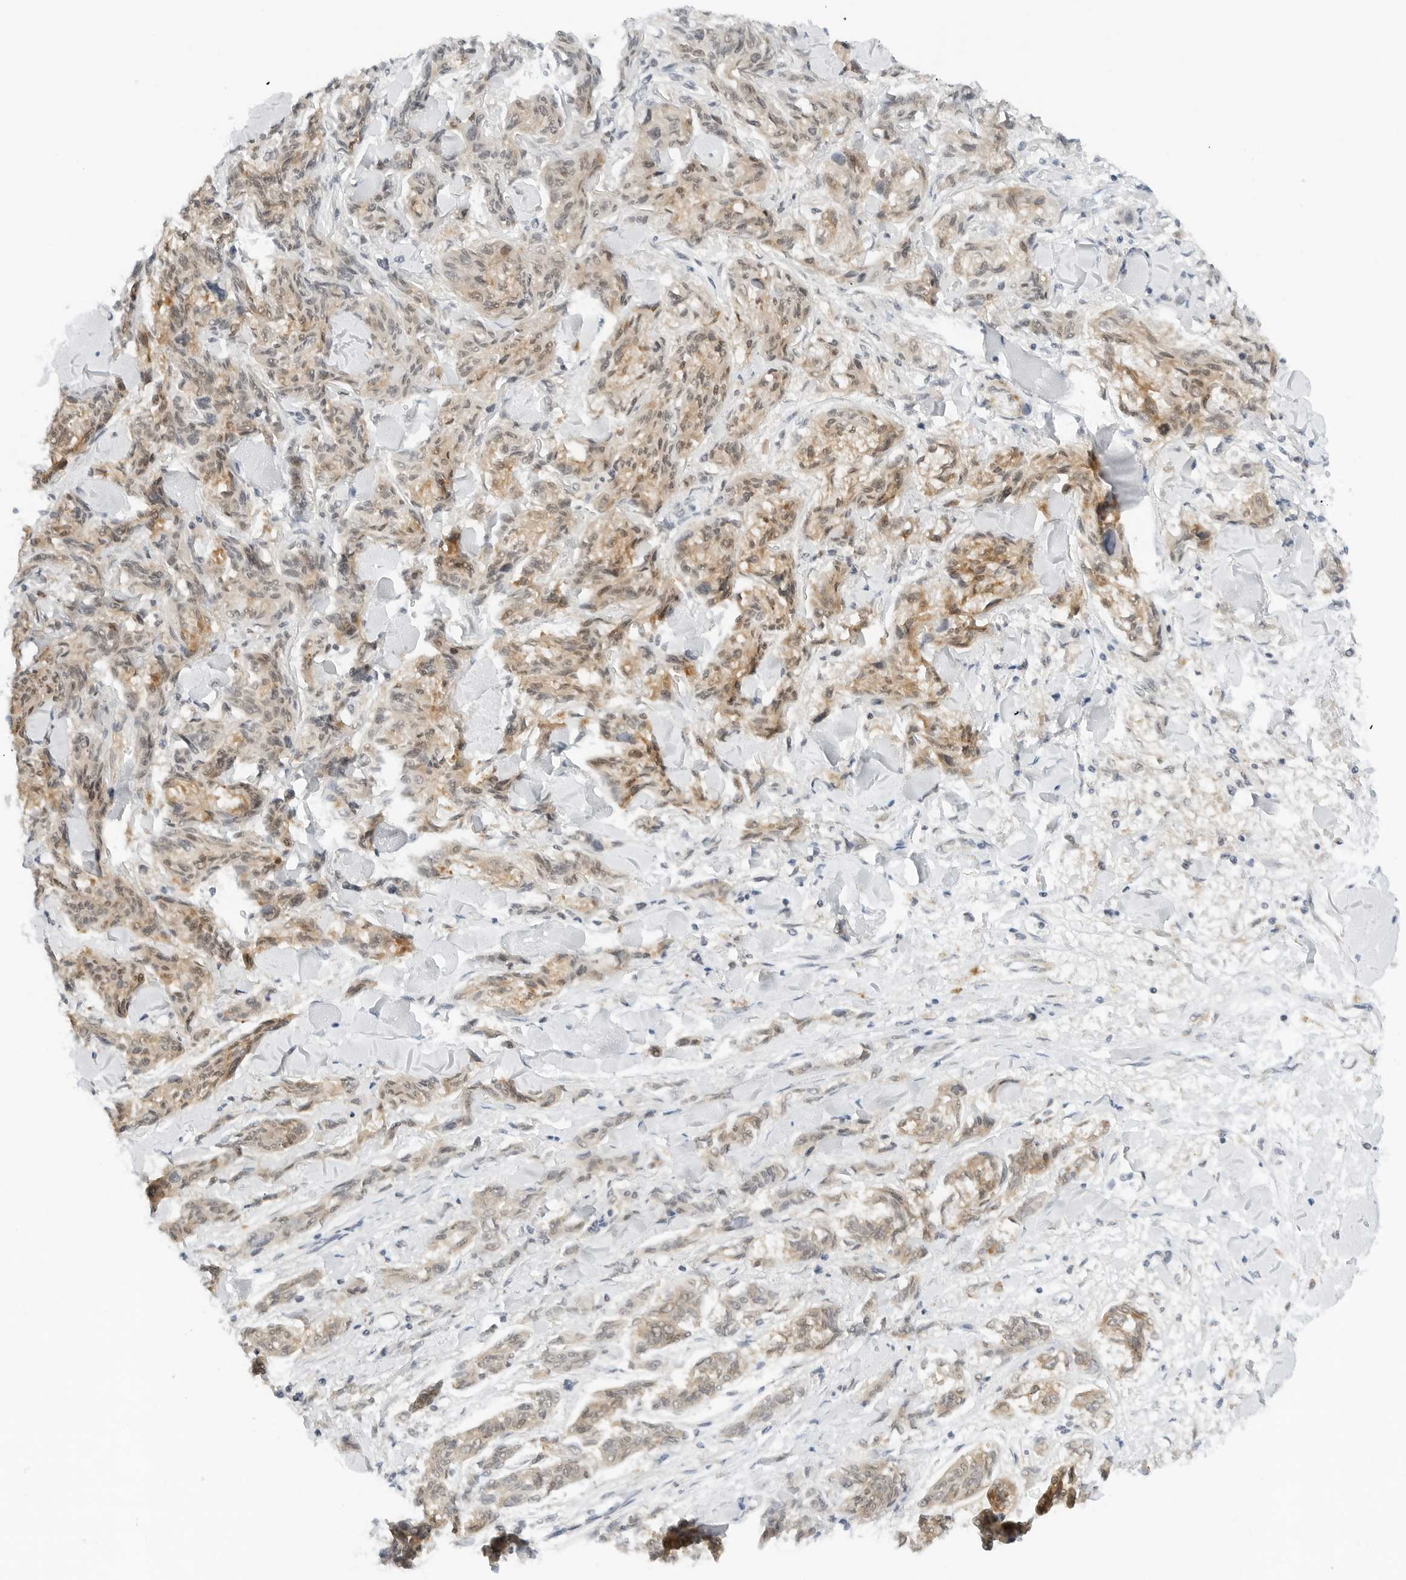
{"staining": {"intensity": "moderate", "quantity": ">75%", "location": "cytoplasmic/membranous"}, "tissue": "melanoma", "cell_type": "Tumor cells", "image_type": "cancer", "snomed": [{"axis": "morphology", "description": "Malignant melanoma, NOS"}, {"axis": "topography", "description": "Skin"}], "caption": "Immunohistochemistry of malignant melanoma shows medium levels of moderate cytoplasmic/membranous positivity in approximately >75% of tumor cells.", "gene": "NEO1", "patient": {"sex": "male", "age": 53}}